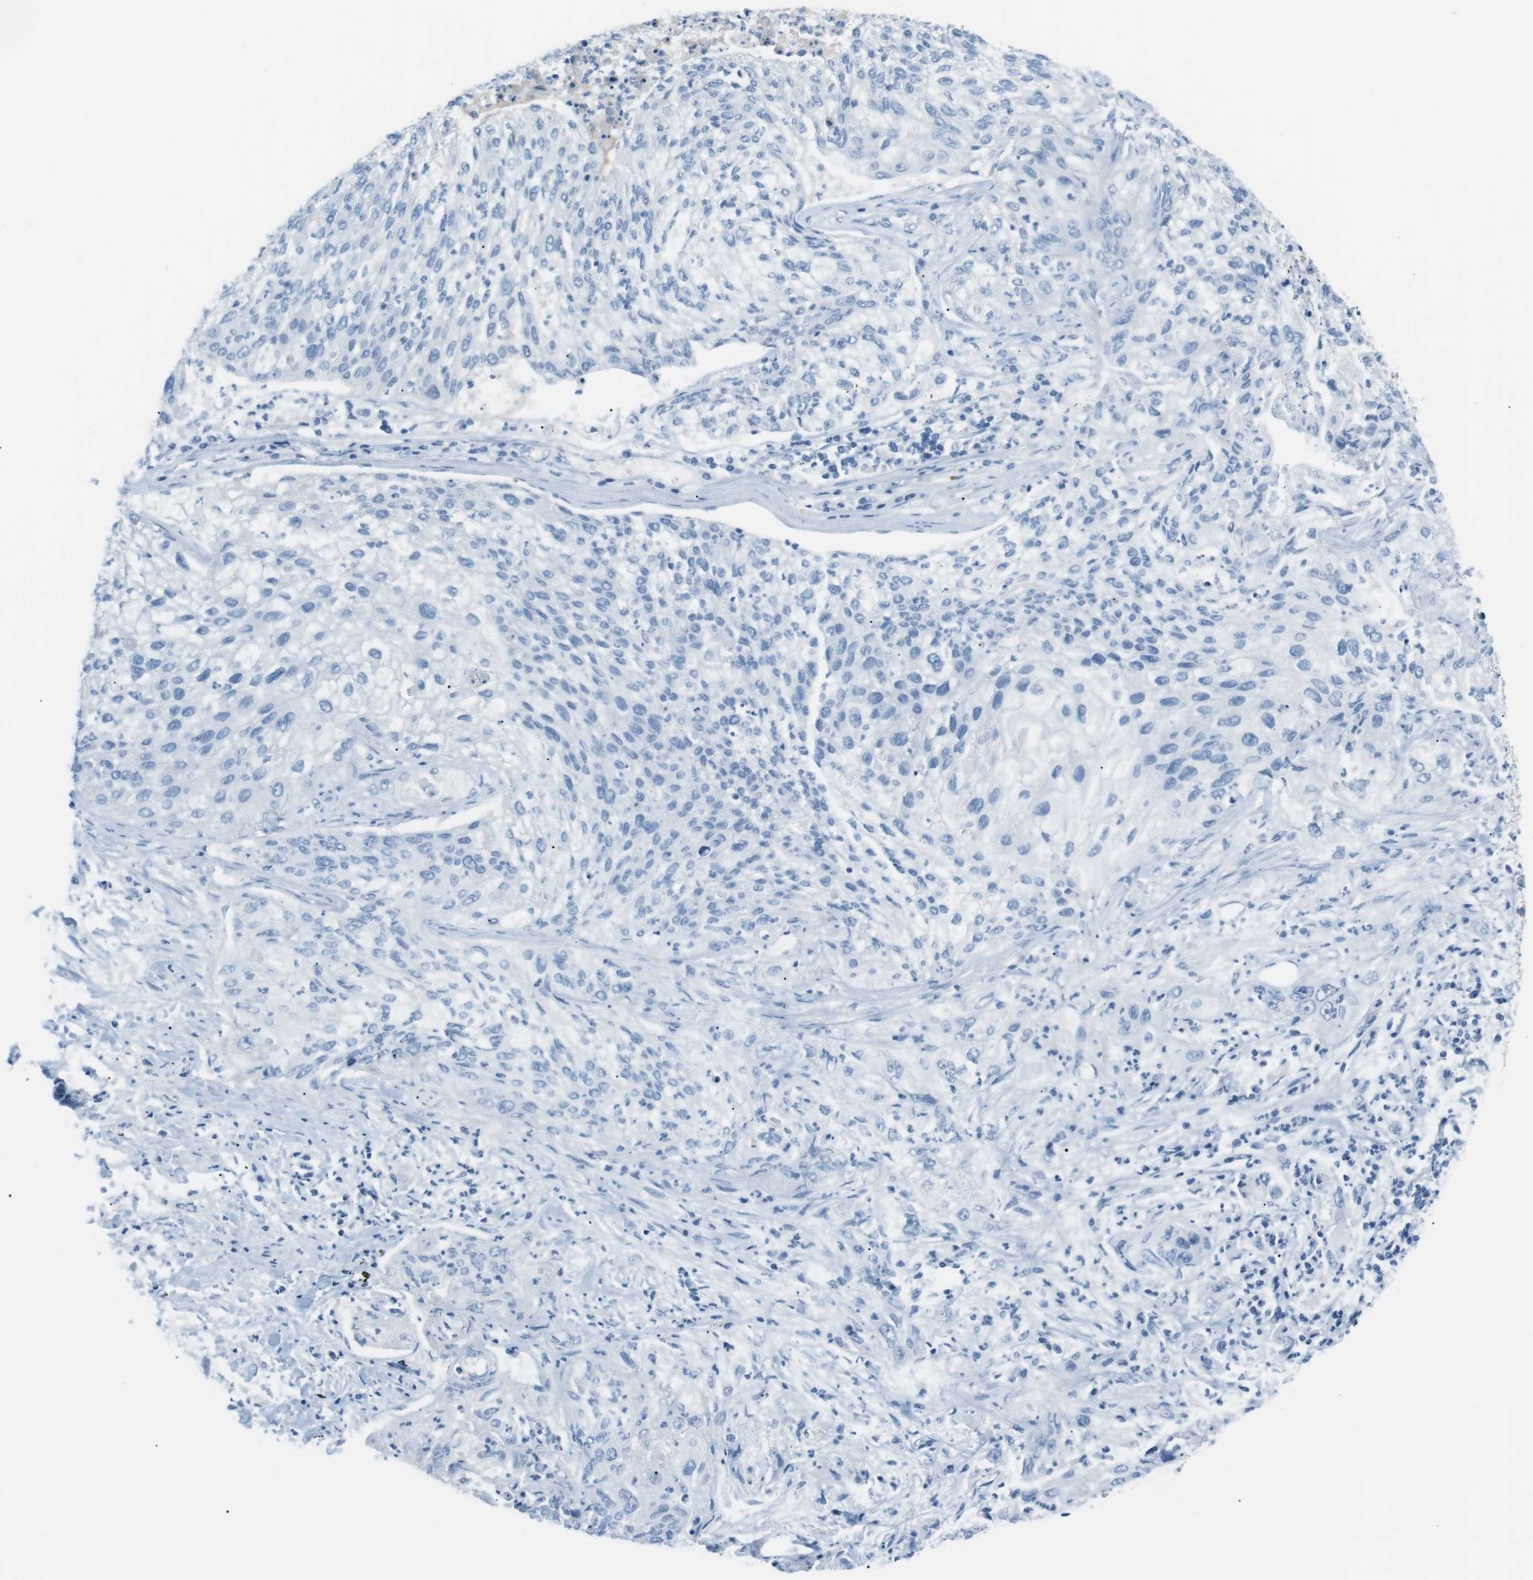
{"staining": {"intensity": "negative", "quantity": "none", "location": "none"}, "tissue": "lung cancer", "cell_type": "Tumor cells", "image_type": "cancer", "snomed": [{"axis": "morphology", "description": "Inflammation, NOS"}, {"axis": "morphology", "description": "Squamous cell carcinoma, NOS"}, {"axis": "topography", "description": "Lymph node"}, {"axis": "topography", "description": "Soft tissue"}, {"axis": "topography", "description": "Lung"}], "caption": "DAB (3,3'-diaminobenzidine) immunohistochemical staining of lung cancer exhibits no significant positivity in tumor cells.", "gene": "AZGP1", "patient": {"sex": "male", "age": 66}}